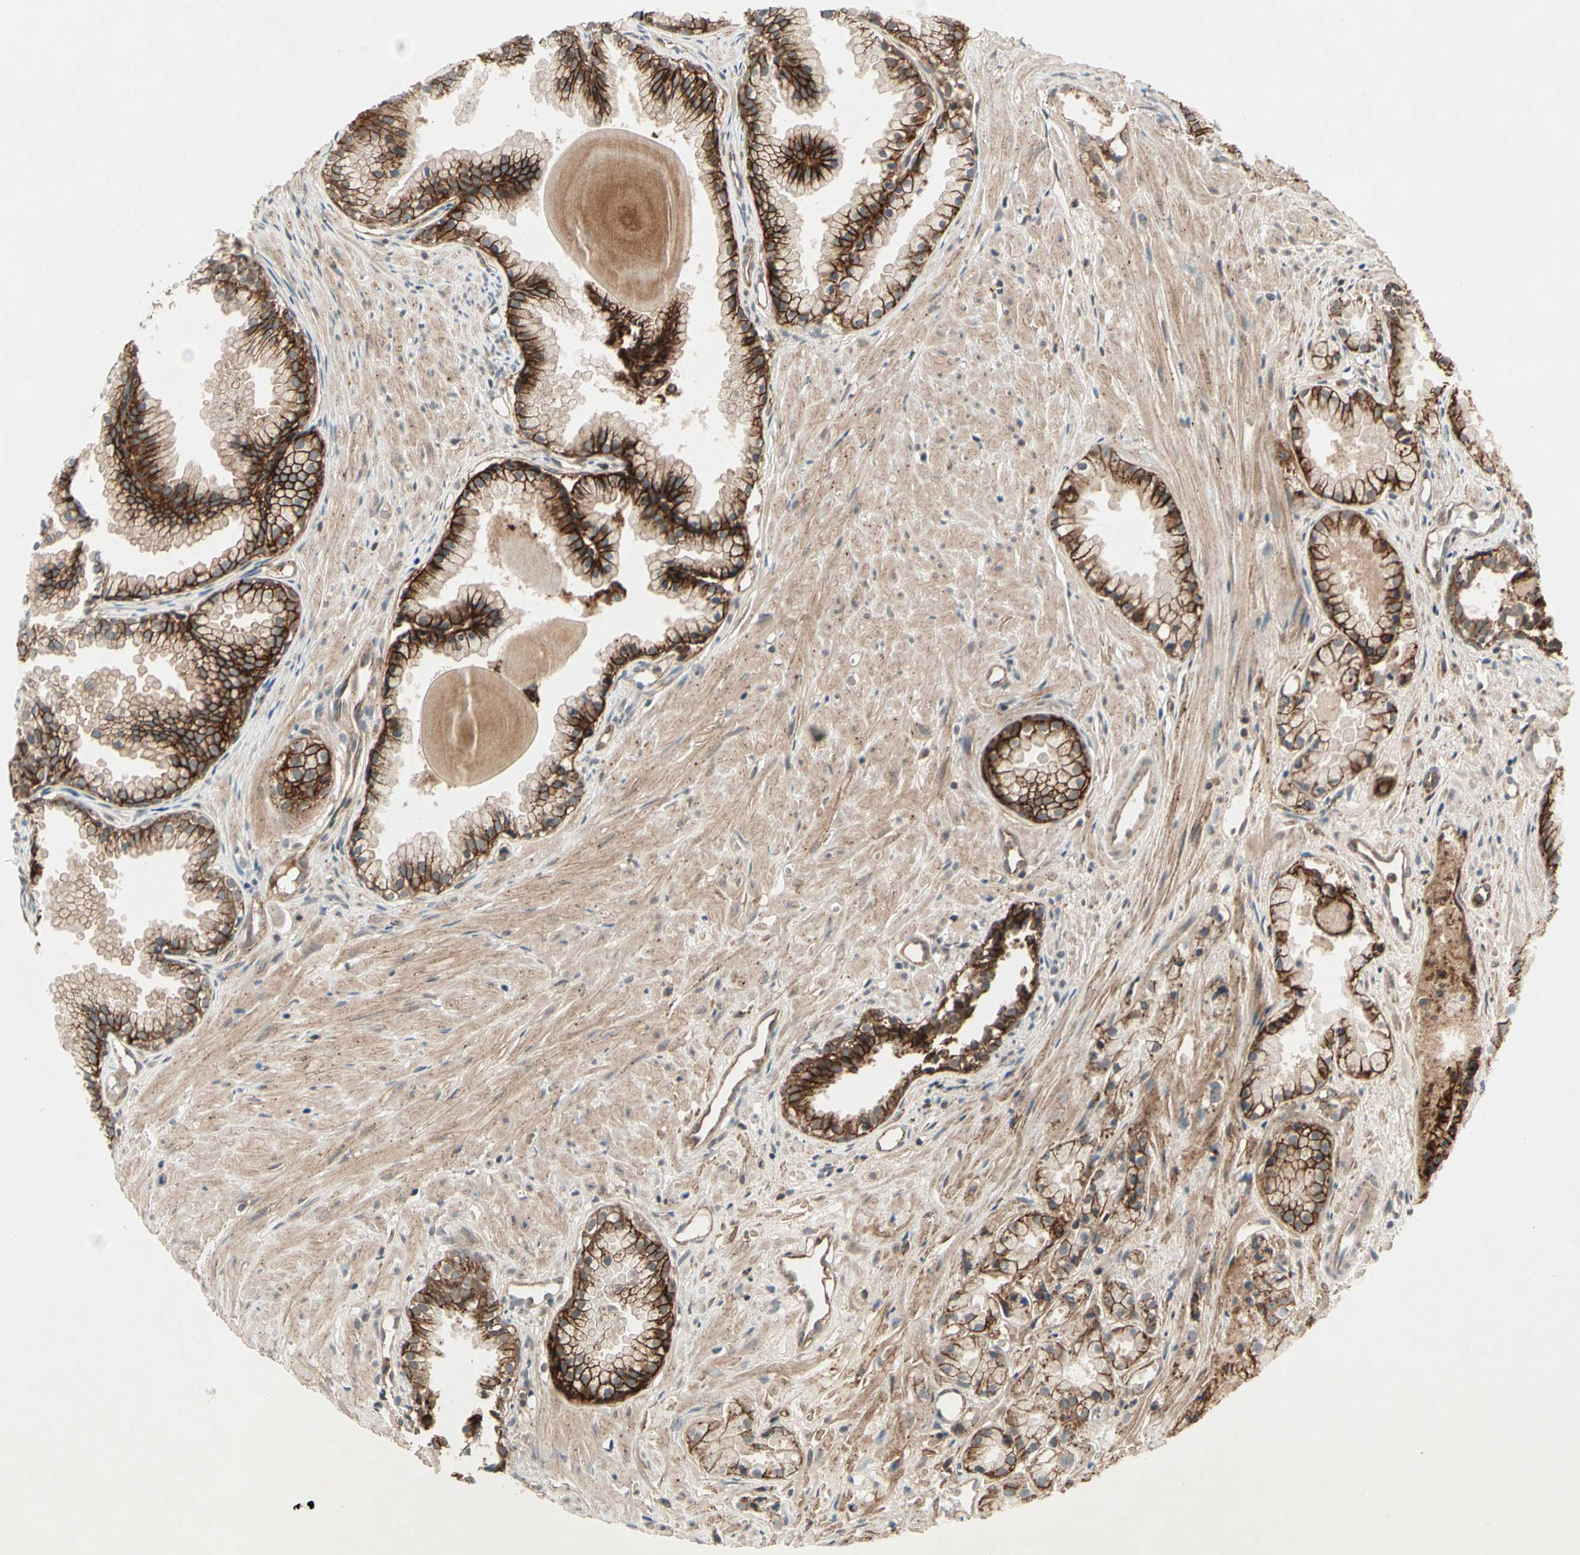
{"staining": {"intensity": "strong", "quantity": ">75%", "location": "cytoplasmic/membranous"}, "tissue": "prostate cancer", "cell_type": "Tumor cells", "image_type": "cancer", "snomed": [{"axis": "morphology", "description": "Adenocarcinoma, Low grade"}, {"axis": "topography", "description": "Prostate"}], "caption": "Tumor cells reveal high levels of strong cytoplasmic/membranous staining in about >75% of cells in human adenocarcinoma (low-grade) (prostate).", "gene": "FLOT1", "patient": {"sex": "male", "age": 72}}